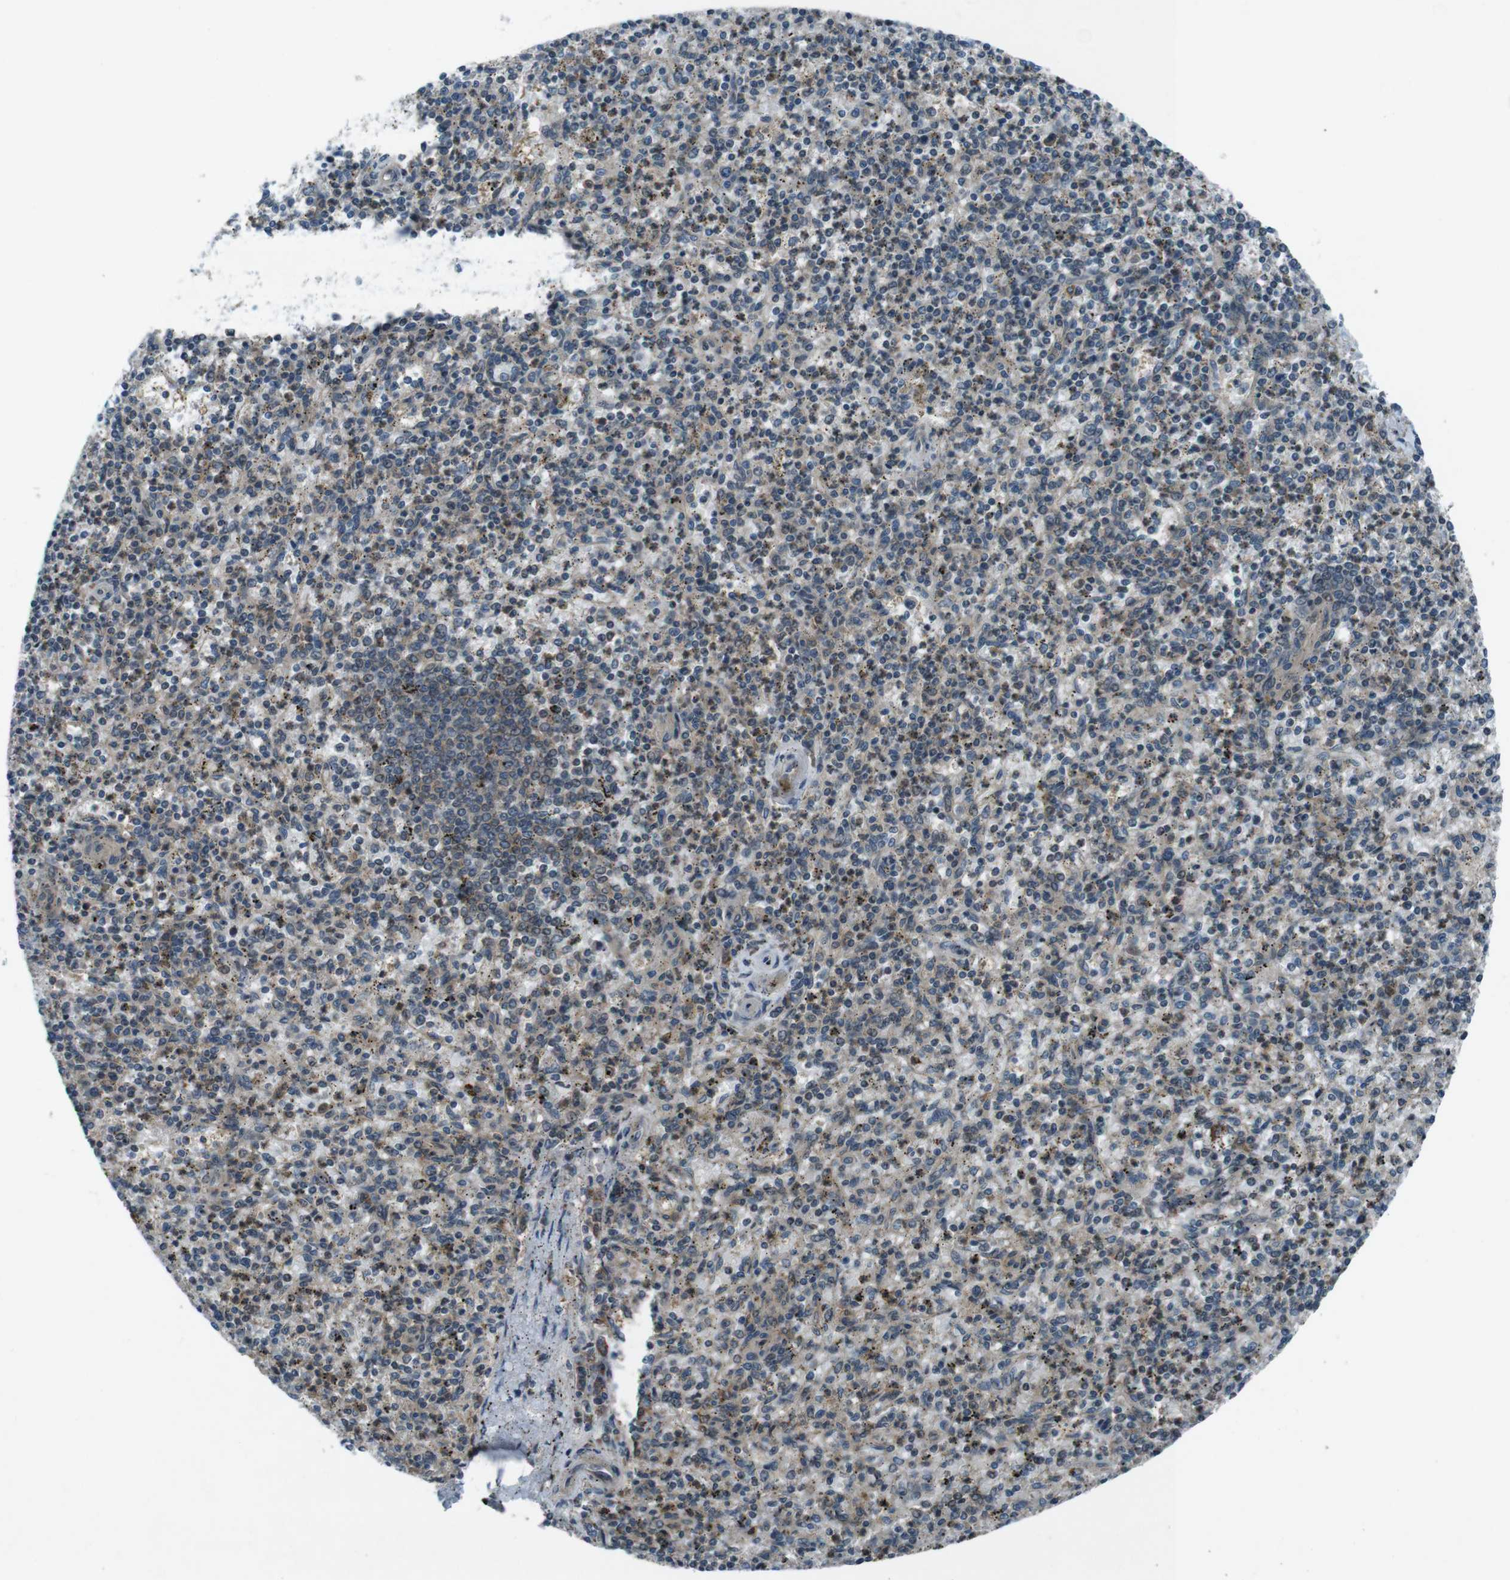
{"staining": {"intensity": "moderate", "quantity": "25%-75%", "location": "cytoplasmic/membranous"}, "tissue": "spleen", "cell_type": "Cells in red pulp", "image_type": "normal", "snomed": [{"axis": "morphology", "description": "Normal tissue, NOS"}, {"axis": "topography", "description": "Spleen"}], "caption": "A brown stain labels moderate cytoplasmic/membranous positivity of a protein in cells in red pulp of normal spleen. (DAB (3,3'-diaminobenzidine) IHC with brightfield microscopy, high magnification).", "gene": "SLC27A4", "patient": {"sex": "male", "age": 72}}